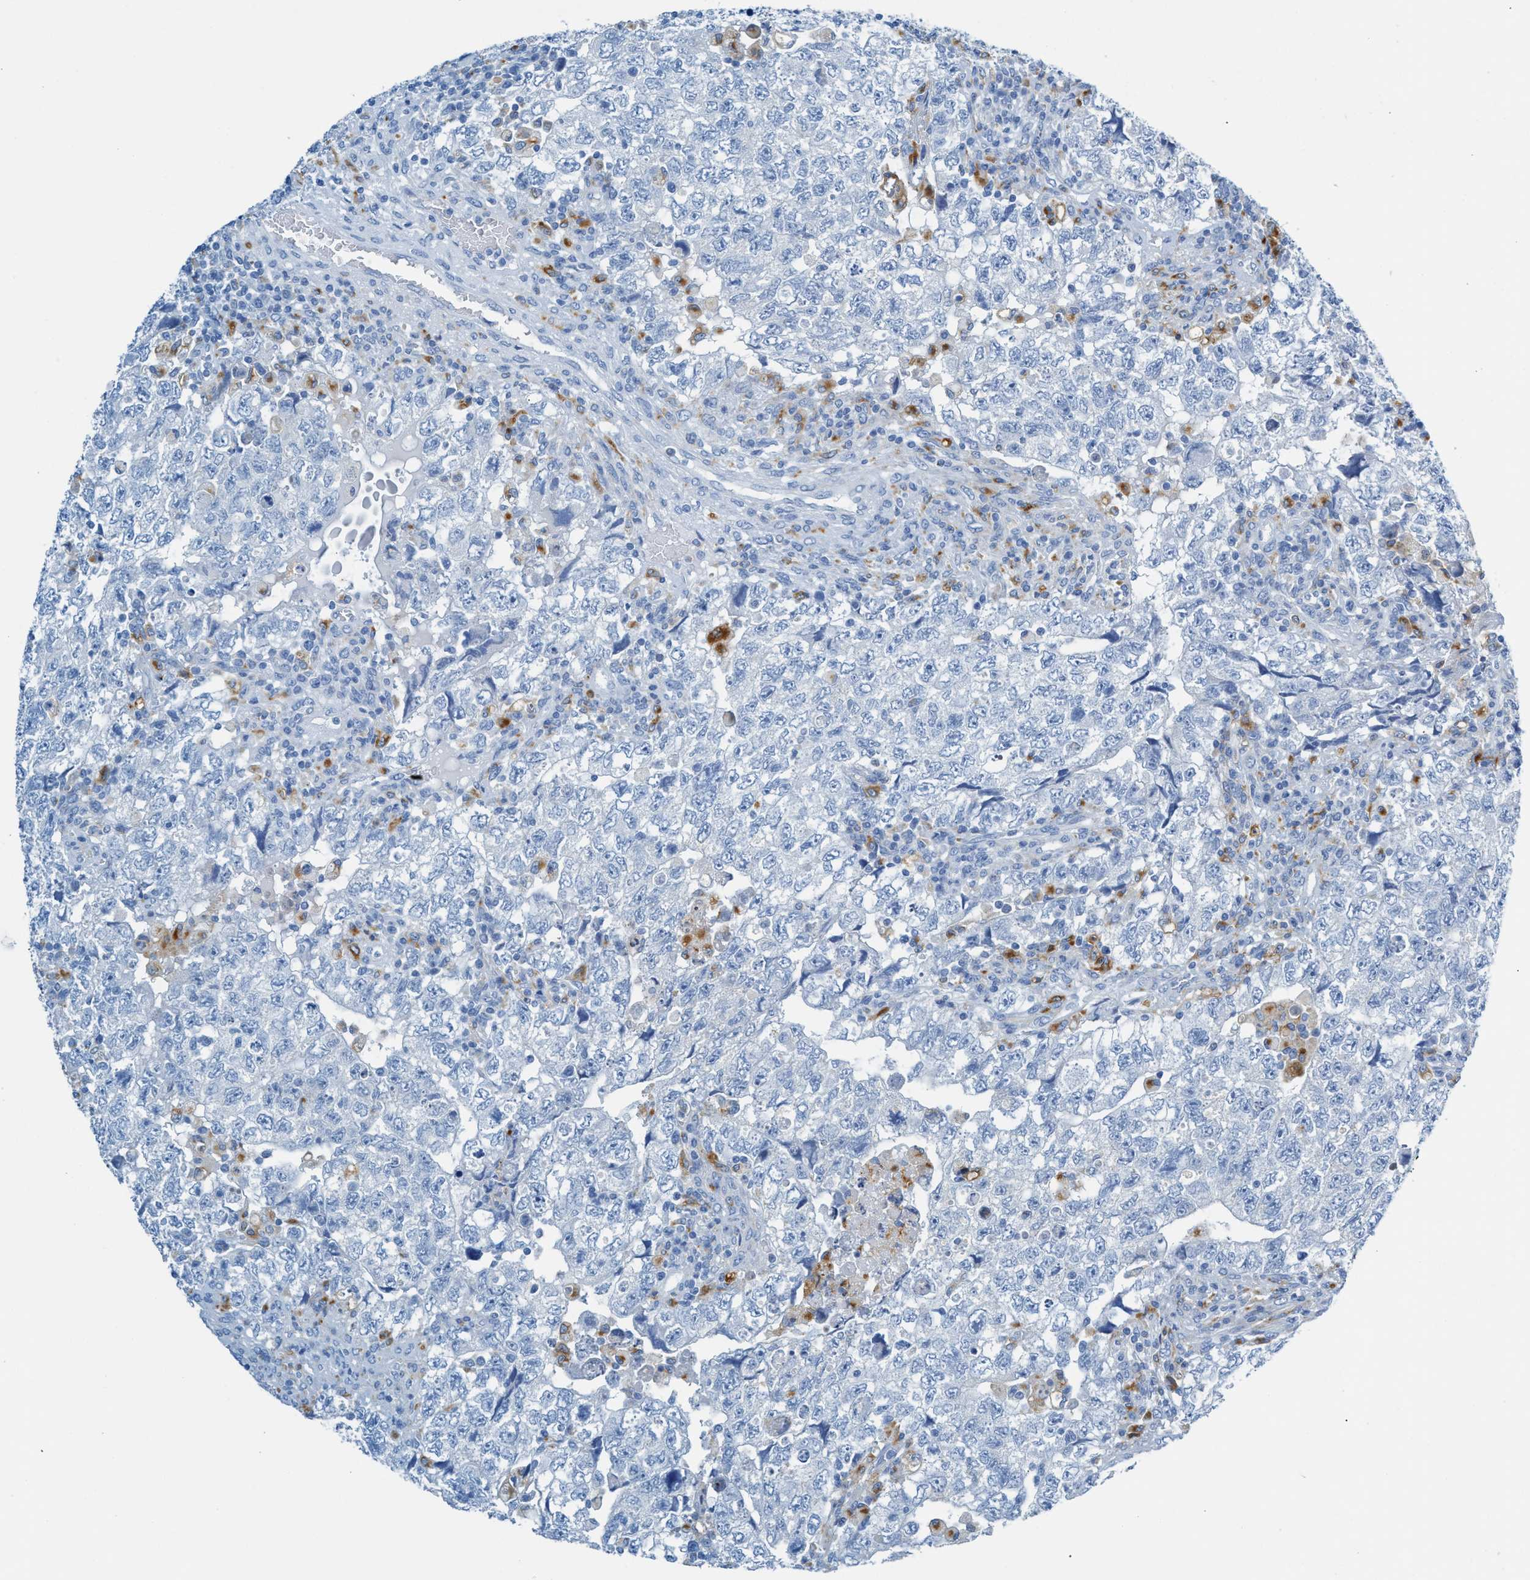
{"staining": {"intensity": "negative", "quantity": "none", "location": "none"}, "tissue": "testis cancer", "cell_type": "Tumor cells", "image_type": "cancer", "snomed": [{"axis": "morphology", "description": "Seminoma, NOS"}, {"axis": "topography", "description": "Testis"}], "caption": "Immunohistochemical staining of testis cancer (seminoma) demonstrates no significant expression in tumor cells.", "gene": "C21orf62", "patient": {"sex": "male", "age": 22}}